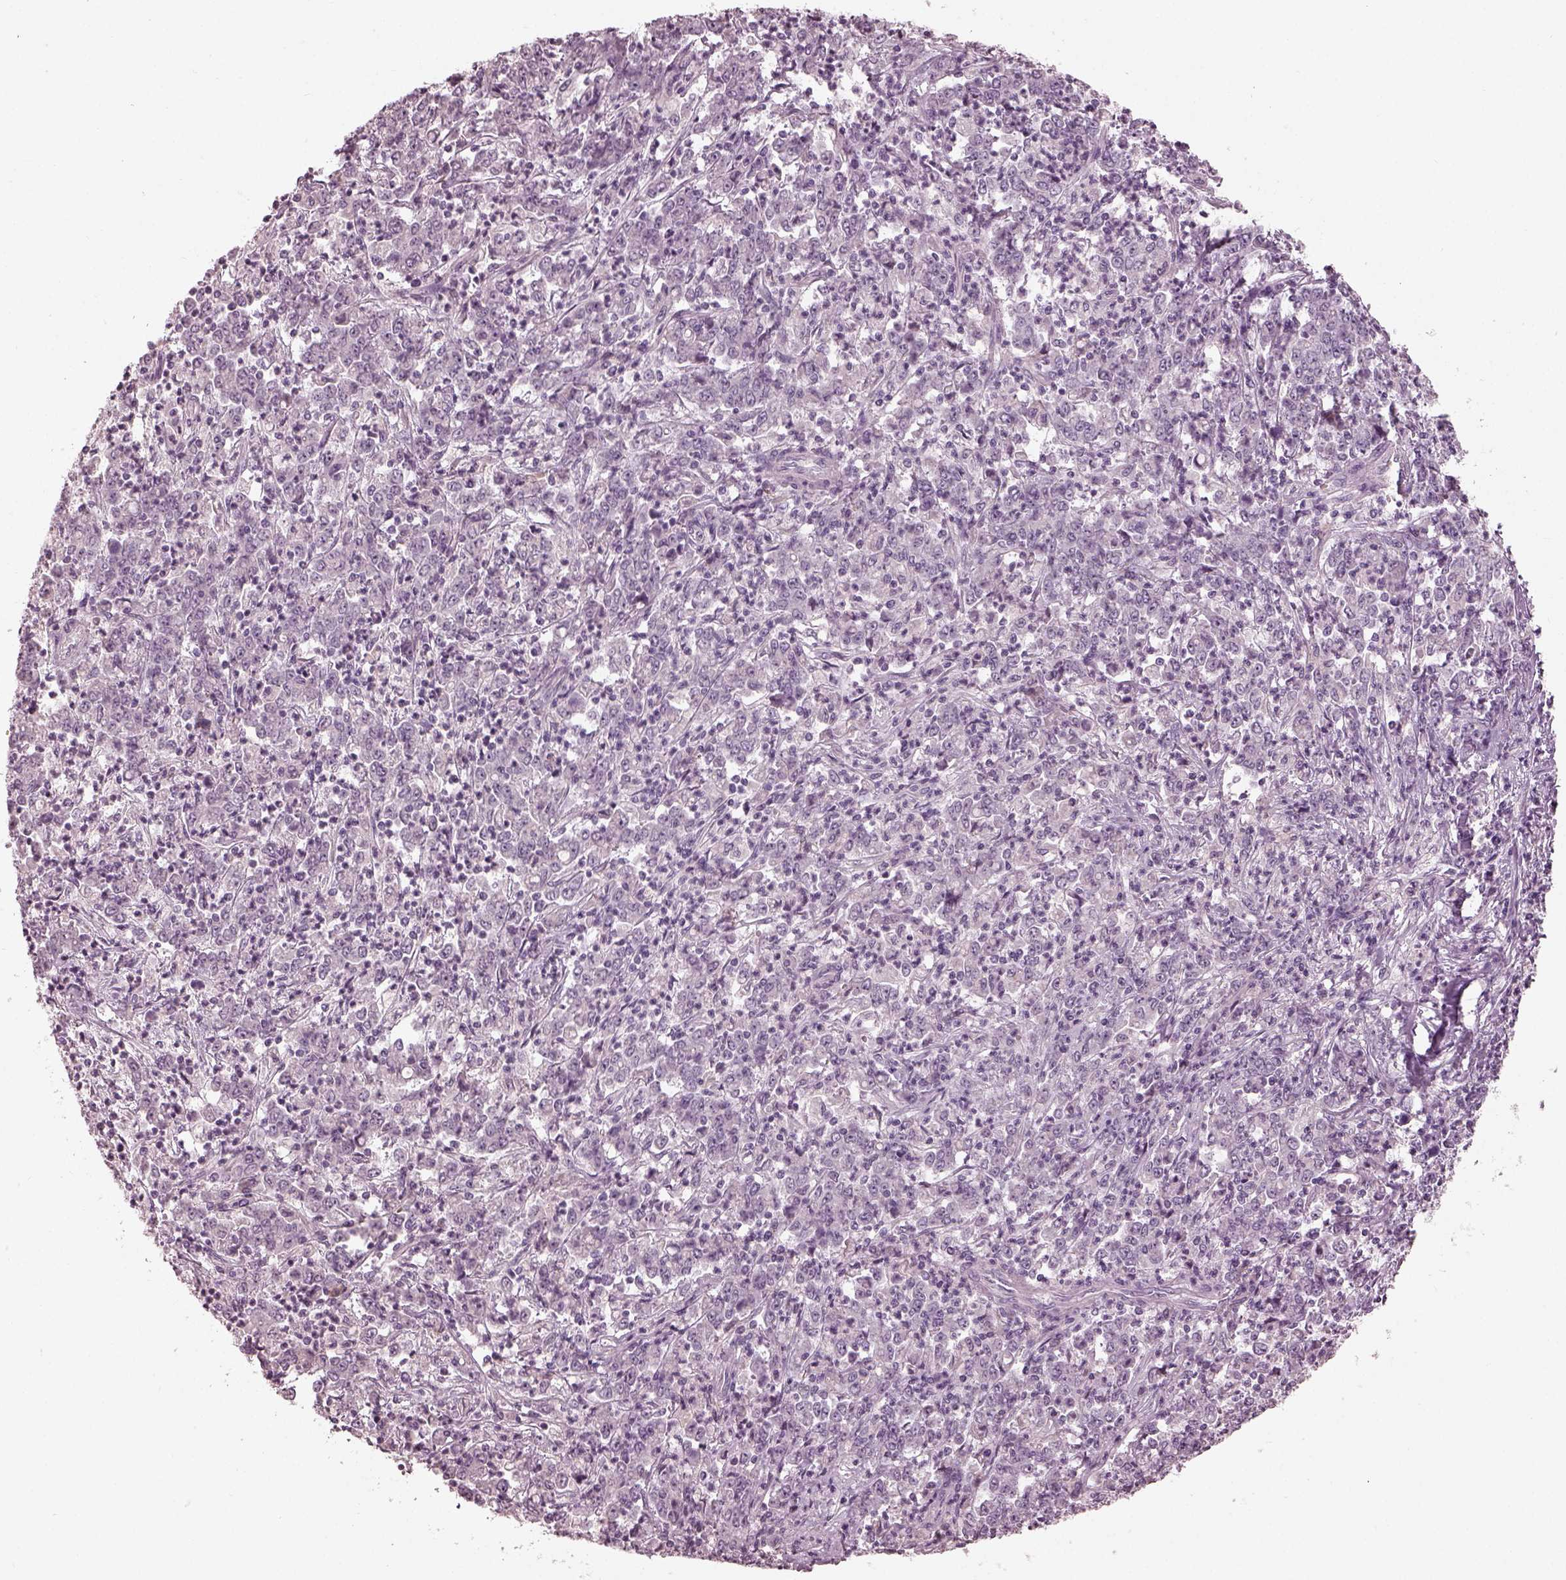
{"staining": {"intensity": "negative", "quantity": "none", "location": "none"}, "tissue": "stomach cancer", "cell_type": "Tumor cells", "image_type": "cancer", "snomed": [{"axis": "morphology", "description": "Adenocarcinoma, NOS"}, {"axis": "topography", "description": "Stomach, lower"}], "caption": "Immunohistochemical staining of adenocarcinoma (stomach) demonstrates no significant staining in tumor cells.", "gene": "MIA", "patient": {"sex": "female", "age": 71}}